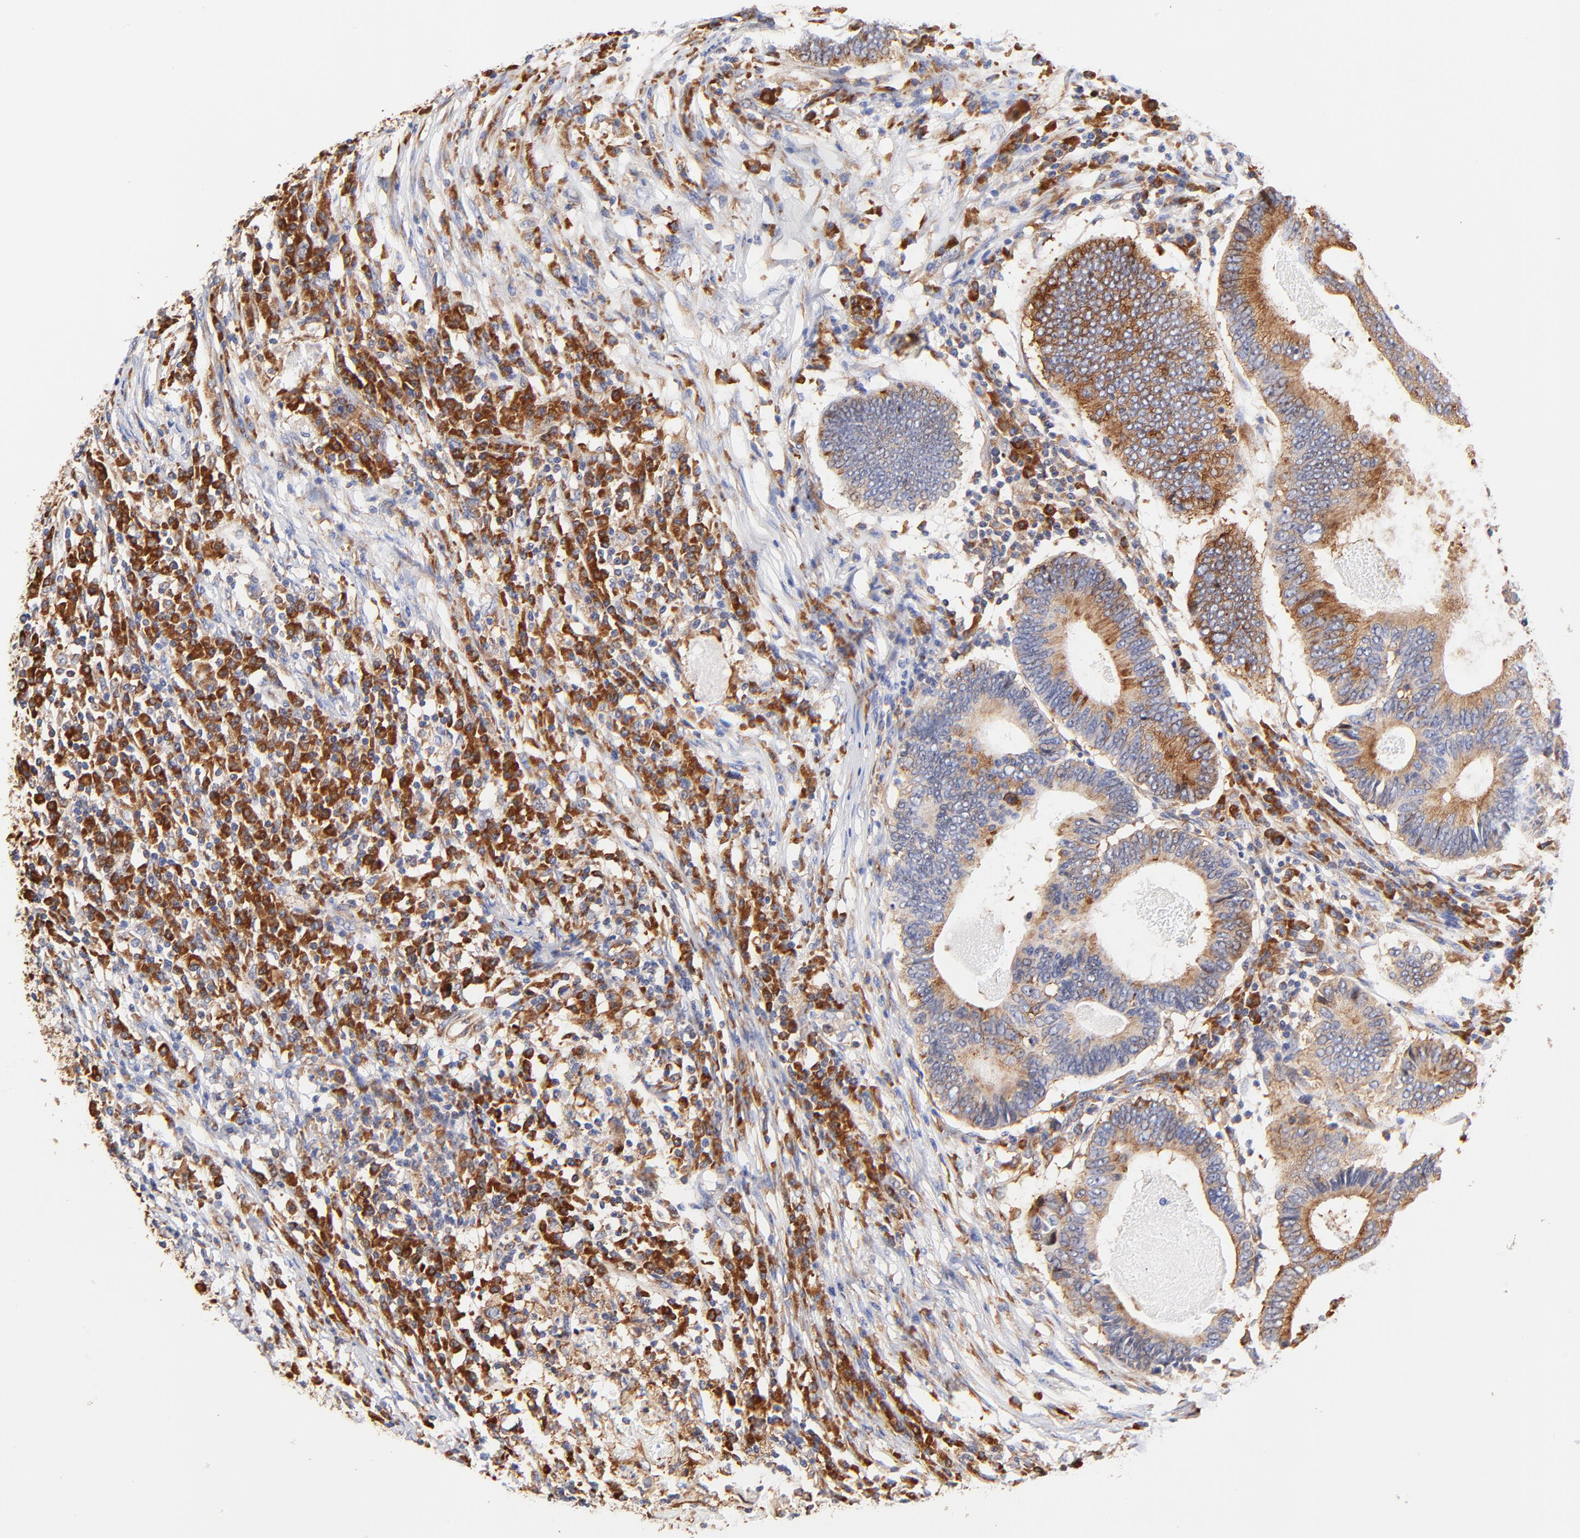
{"staining": {"intensity": "strong", "quantity": ">75%", "location": "cytoplasmic/membranous"}, "tissue": "colorectal cancer", "cell_type": "Tumor cells", "image_type": "cancer", "snomed": [{"axis": "morphology", "description": "Adenocarcinoma, NOS"}, {"axis": "topography", "description": "Colon"}], "caption": "Immunohistochemical staining of adenocarcinoma (colorectal) shows high levels of strong cytoplasmic/membranous positivity in about >75% of tumor cells.", "gene": "RPL27", "patient": {"sex": "female", "age": 78}}